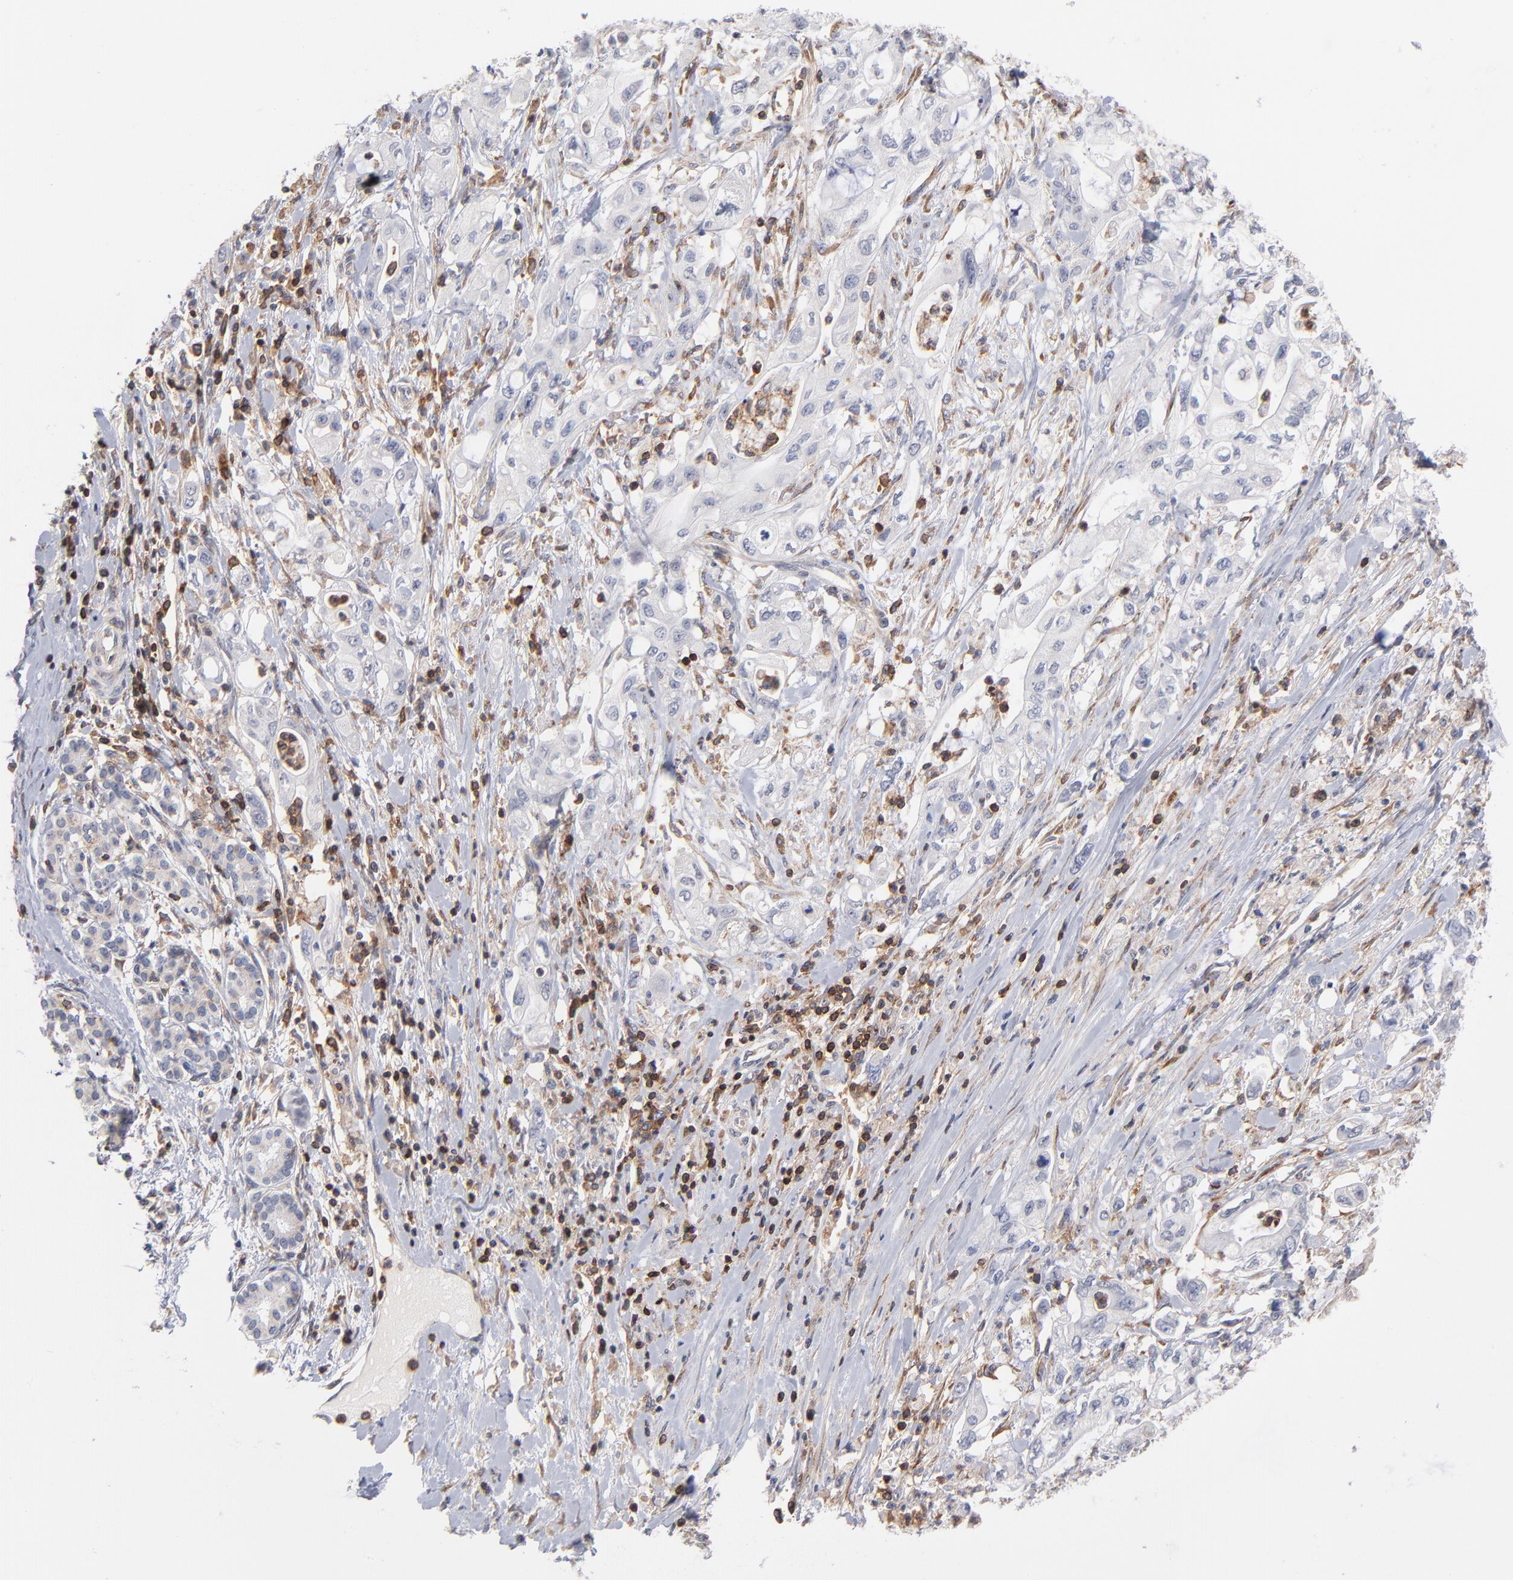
{"staining": {"intensity": "negative", "quantity": "none", "location": "none"}, "tissue": "pancreatic cancer", "cell_type": "Tumor cells", "image_type": "cancer", "snomed": [{"axis": "morphology", "description": "Adenocarcinoma, NOS"}, {"axis": "topography", "description": "Pancreas"}], "caption": "This is a histopathology image of IHC staining of pancreatic cancer (adenocarcinoma), which shows no staining in tumor cells.", "gene": "WIPF1", "patient": {"sex": "male", "age": 79}}